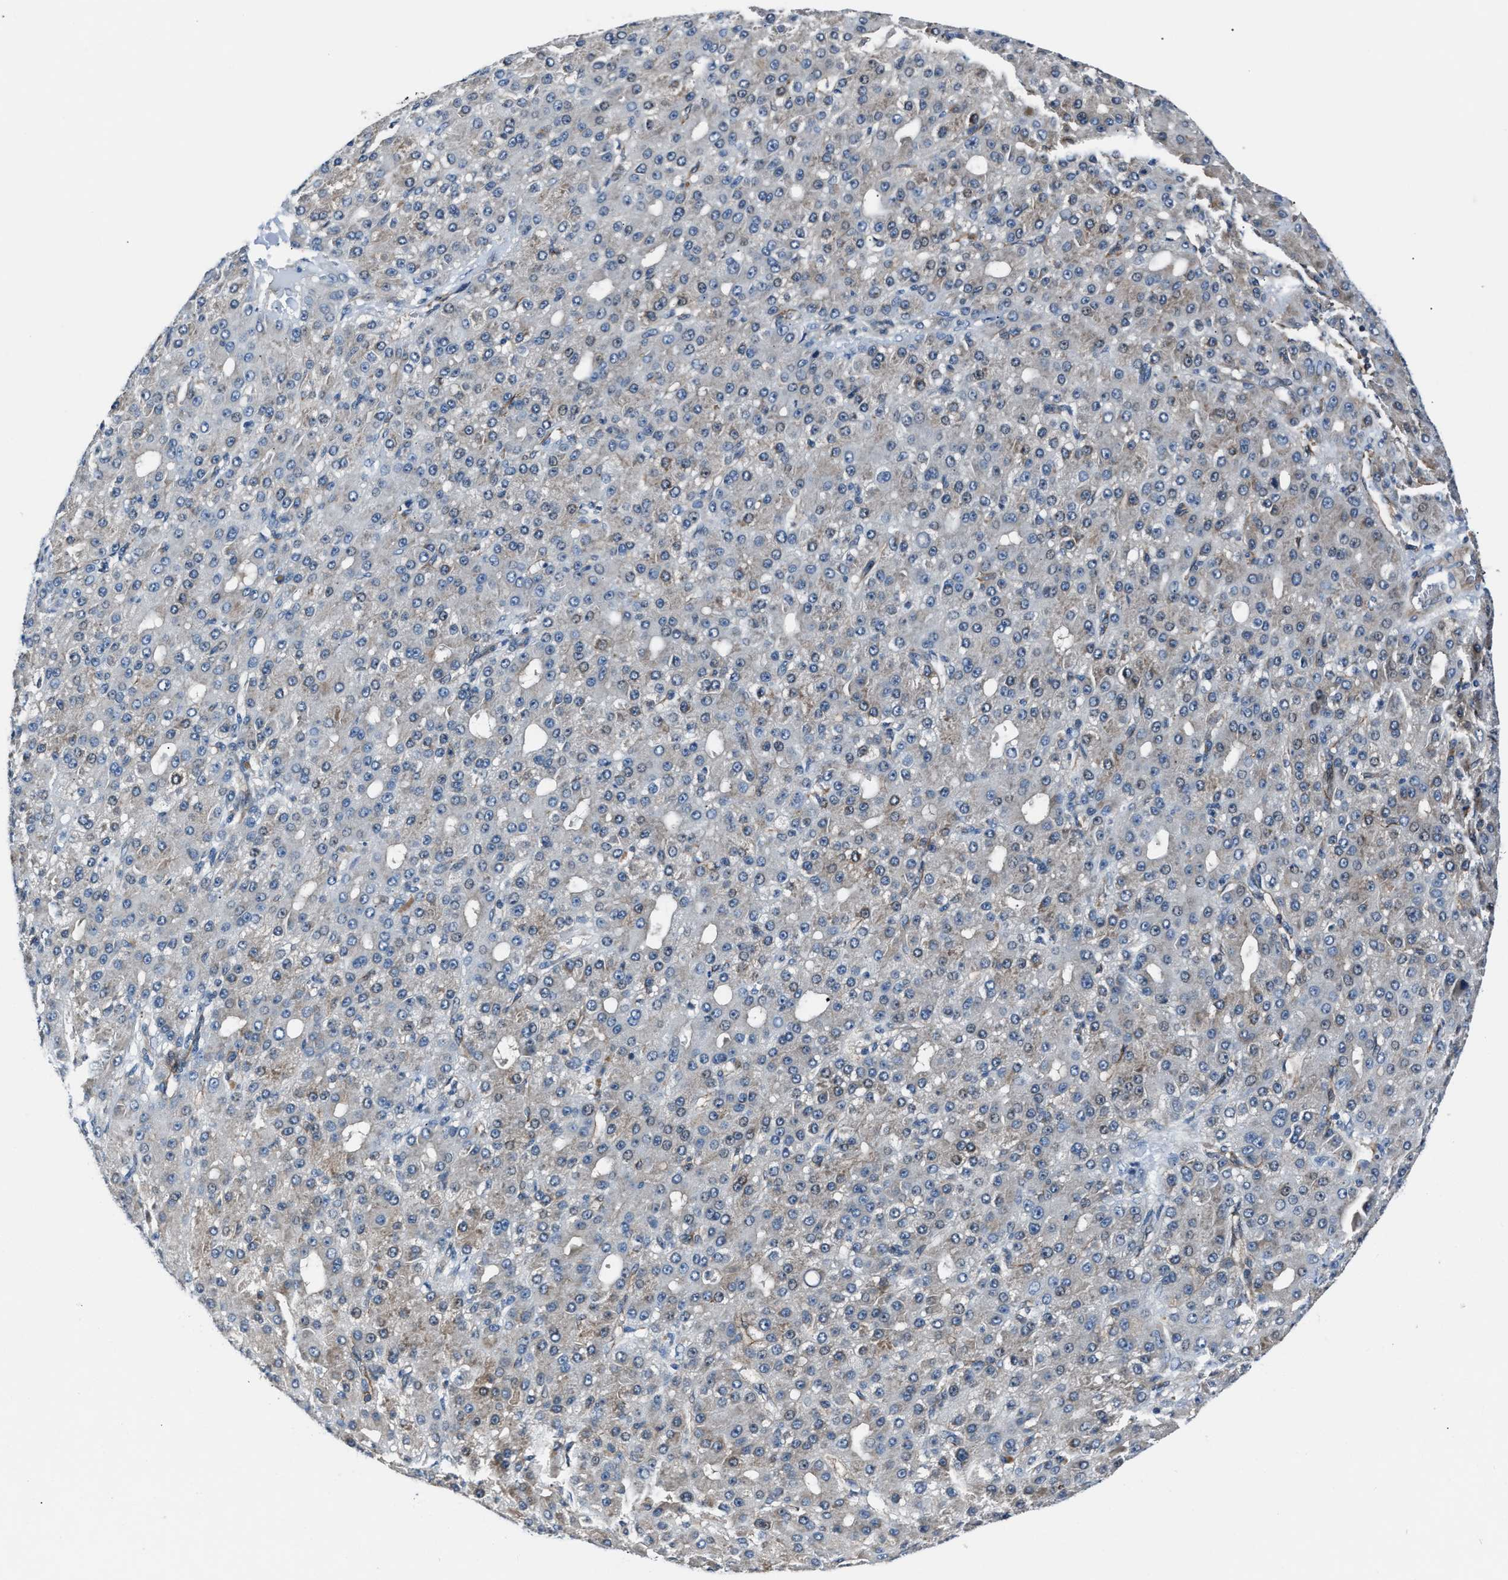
{"staining": {"intensity": "weak", "quantity": "<25%", "location": "cytoplasmic/membranous"}, "tissue": "liver cancer", "cell_type": "Tumor cells", "image_type": "cancer", "snomed": [{"axis": "morphology", "description": "Carcinoma, Hepatocellular, NOS"}, {"axis": "topography", "description": "Liver"}], "caption": "Immunohistochemistry of hepatocellular carcinoma (liver) demonstrates no expression in tumor cells. Nuclei are stained in blue.", "gene": "MPDZ", "patient": {"sex": "male", "age": 67}}